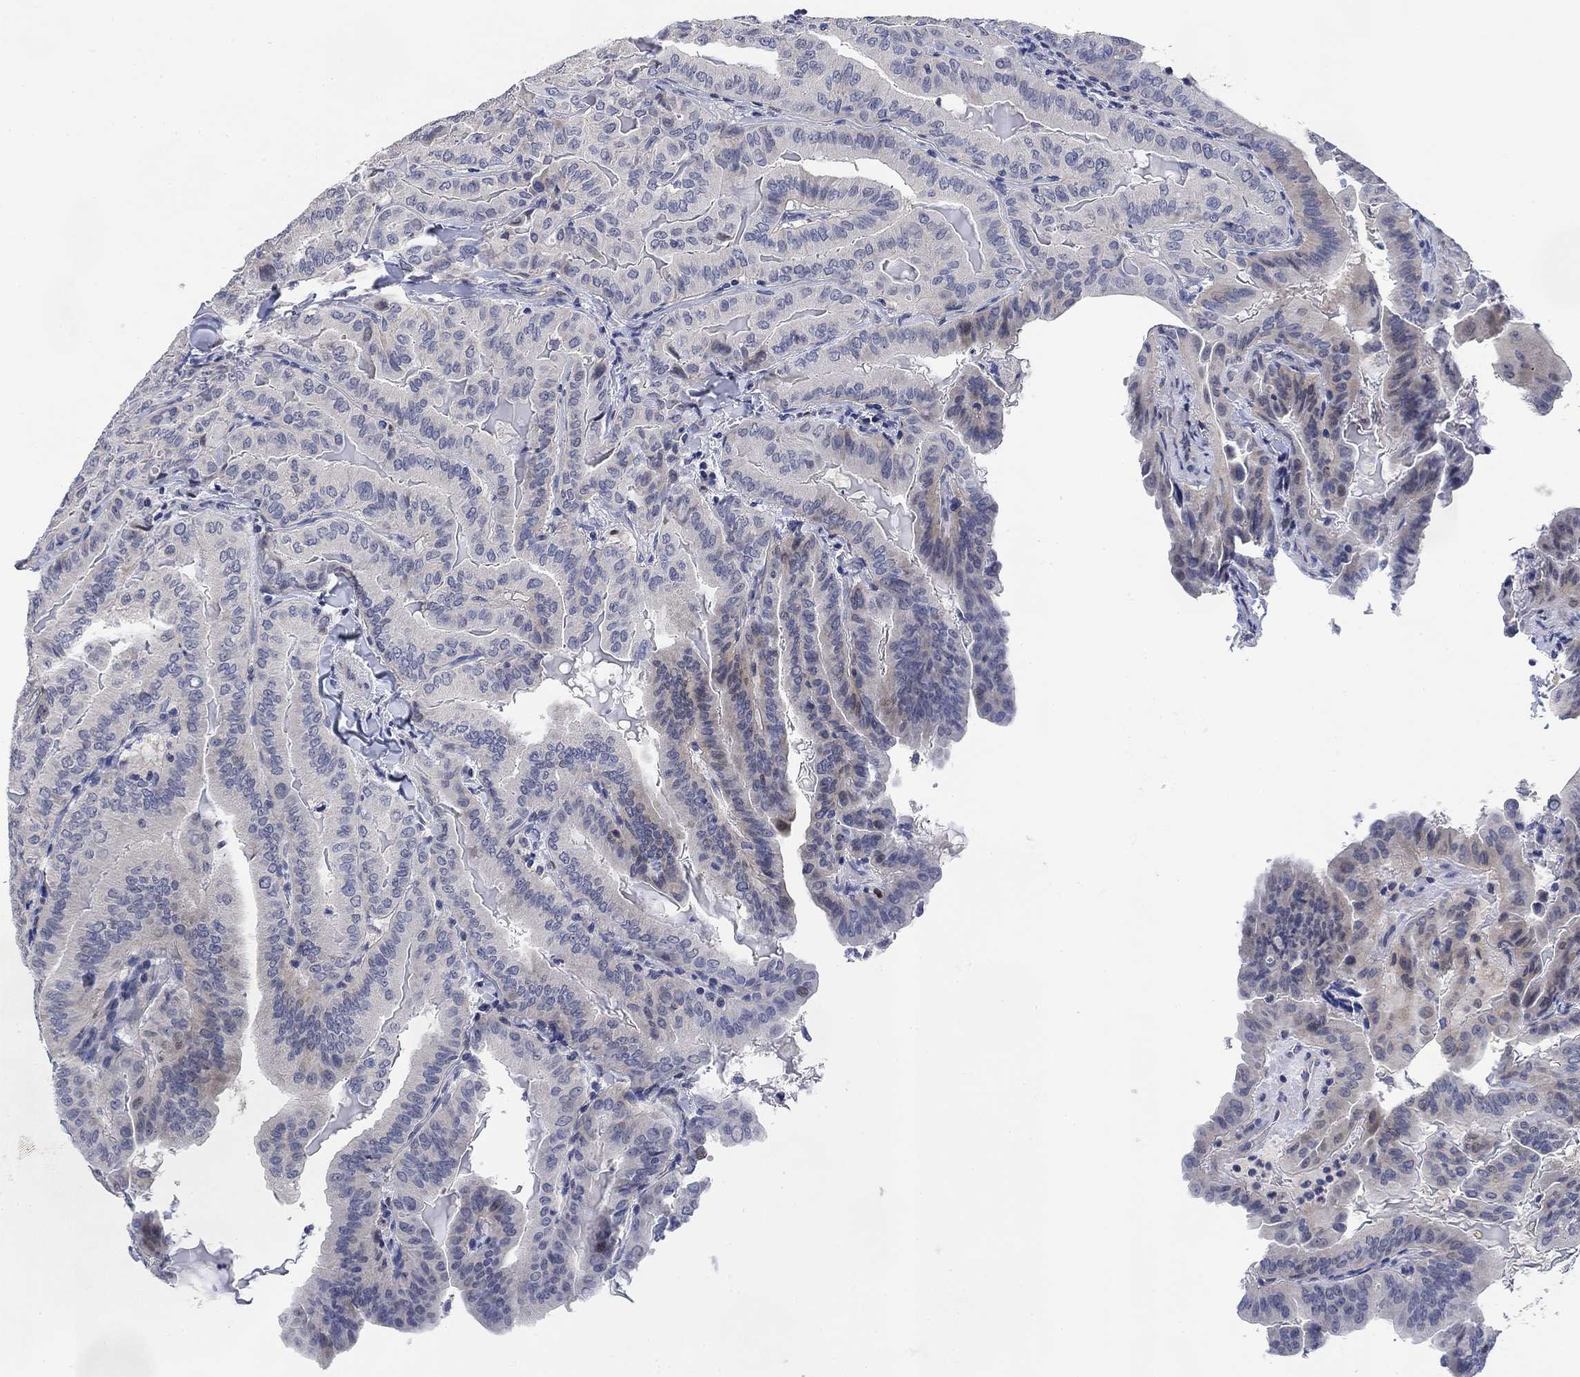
{"staining": {"intensity": "negative", "quantity": "none", "location": "none"}, "tissue": "thyroid cancer", "cell_type": "Tumor cells", "image_type": "cancer", "snomed": [{"axis": "morphology", "description": "Papillary adenocarcinoma, NOS"}, {"axis": "topography", "description": "Thyroid gland"}], "caption": "Thyroid cancer stained for a protein using immunohistochemistry (IHC) shows no positivity tumor cells.", "gene": "DAZL", "patient": {"sex": "female", "age": 68}}